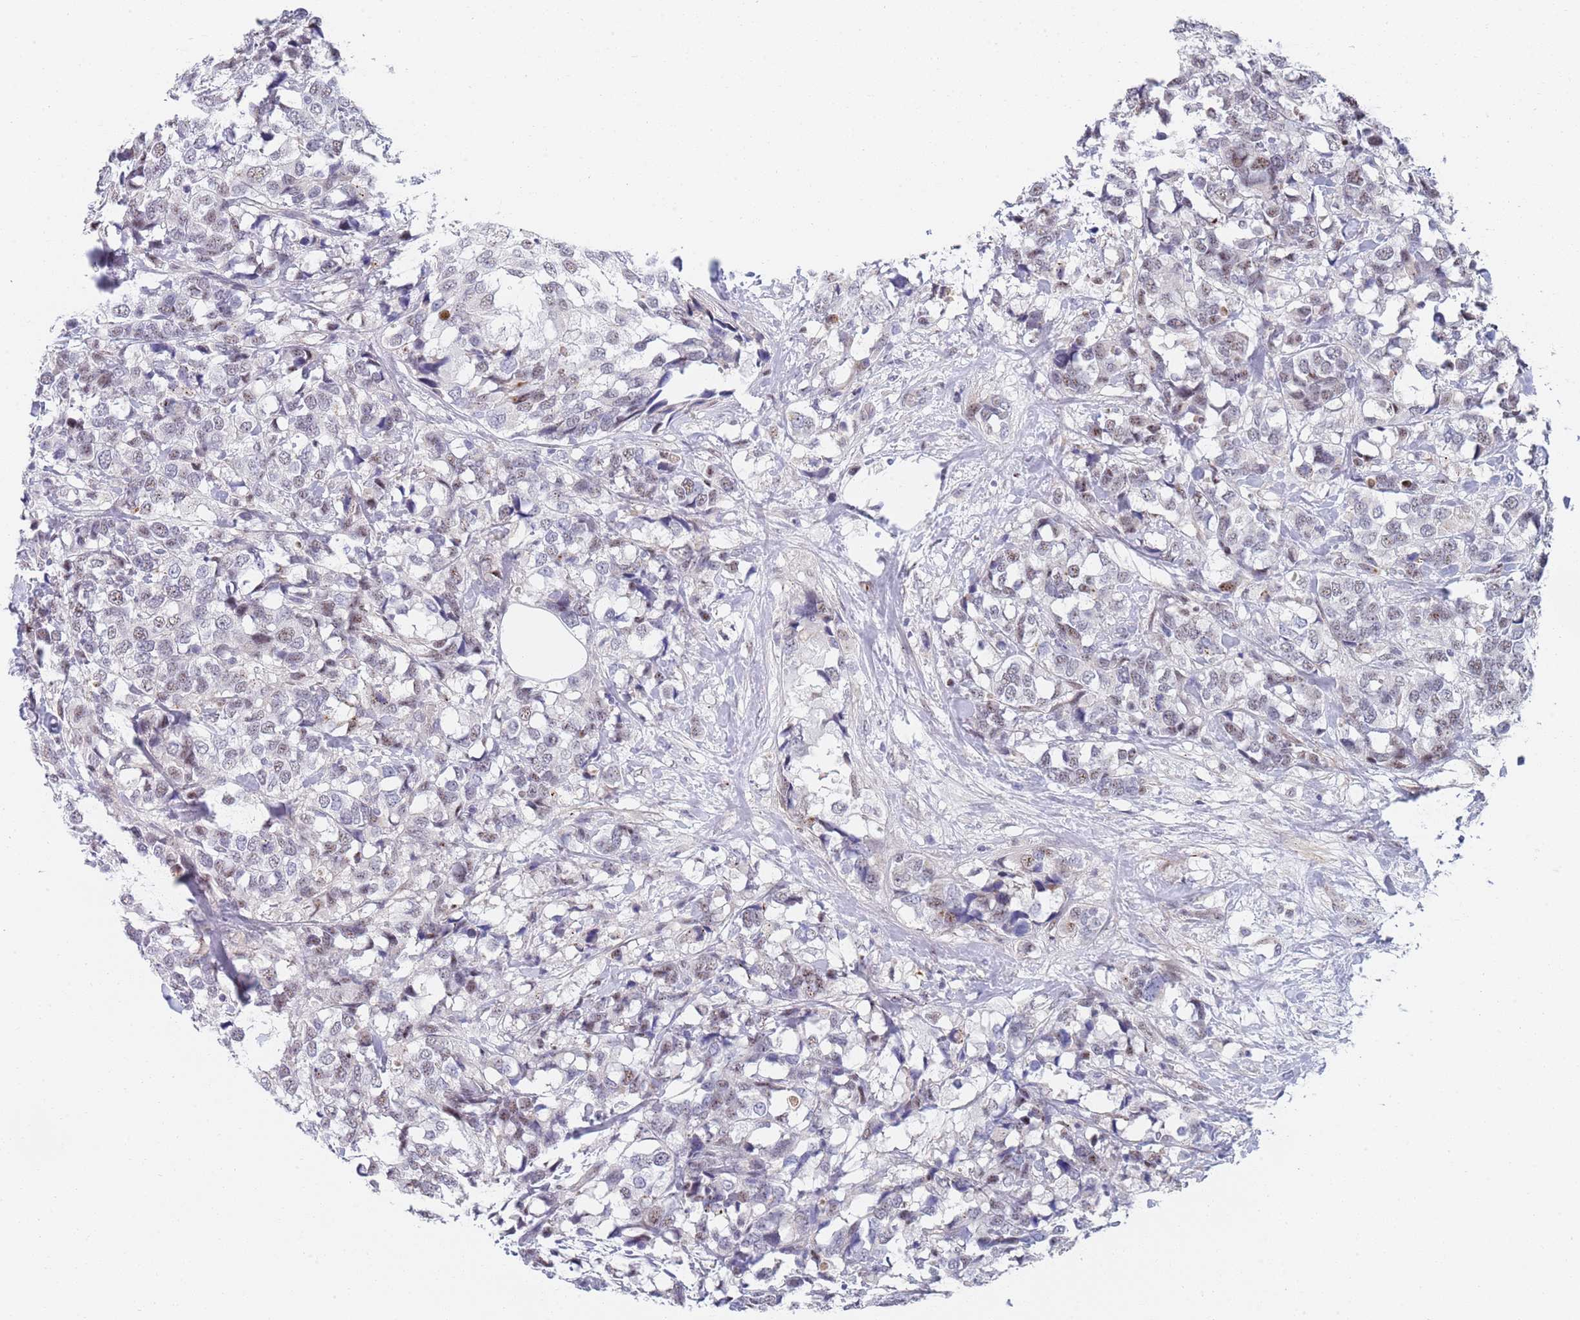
{"staining": {"intensity": "weak", "quantity": "<25%", "location": "nuclear"}, "tissue": "breast cancer", "cell_type": "Tumor cells", "image_type": "cancer", "snomed": [{"axis": "morphology", "description": "Lobular carcinoma"}, {"axis": "topography", "description": "Breast"}], "caption": "Immunohistochemical staining of human breast cancer (lobular carcinoma) exhibits no significant expression in tumor cells. (Stains: DAB IHC with hematoxylin counter stain, Microscopy: brightfield microscopy at high magnification).", "gene": "PLCL2", "patient": {"sex": "female", "age": 59}}